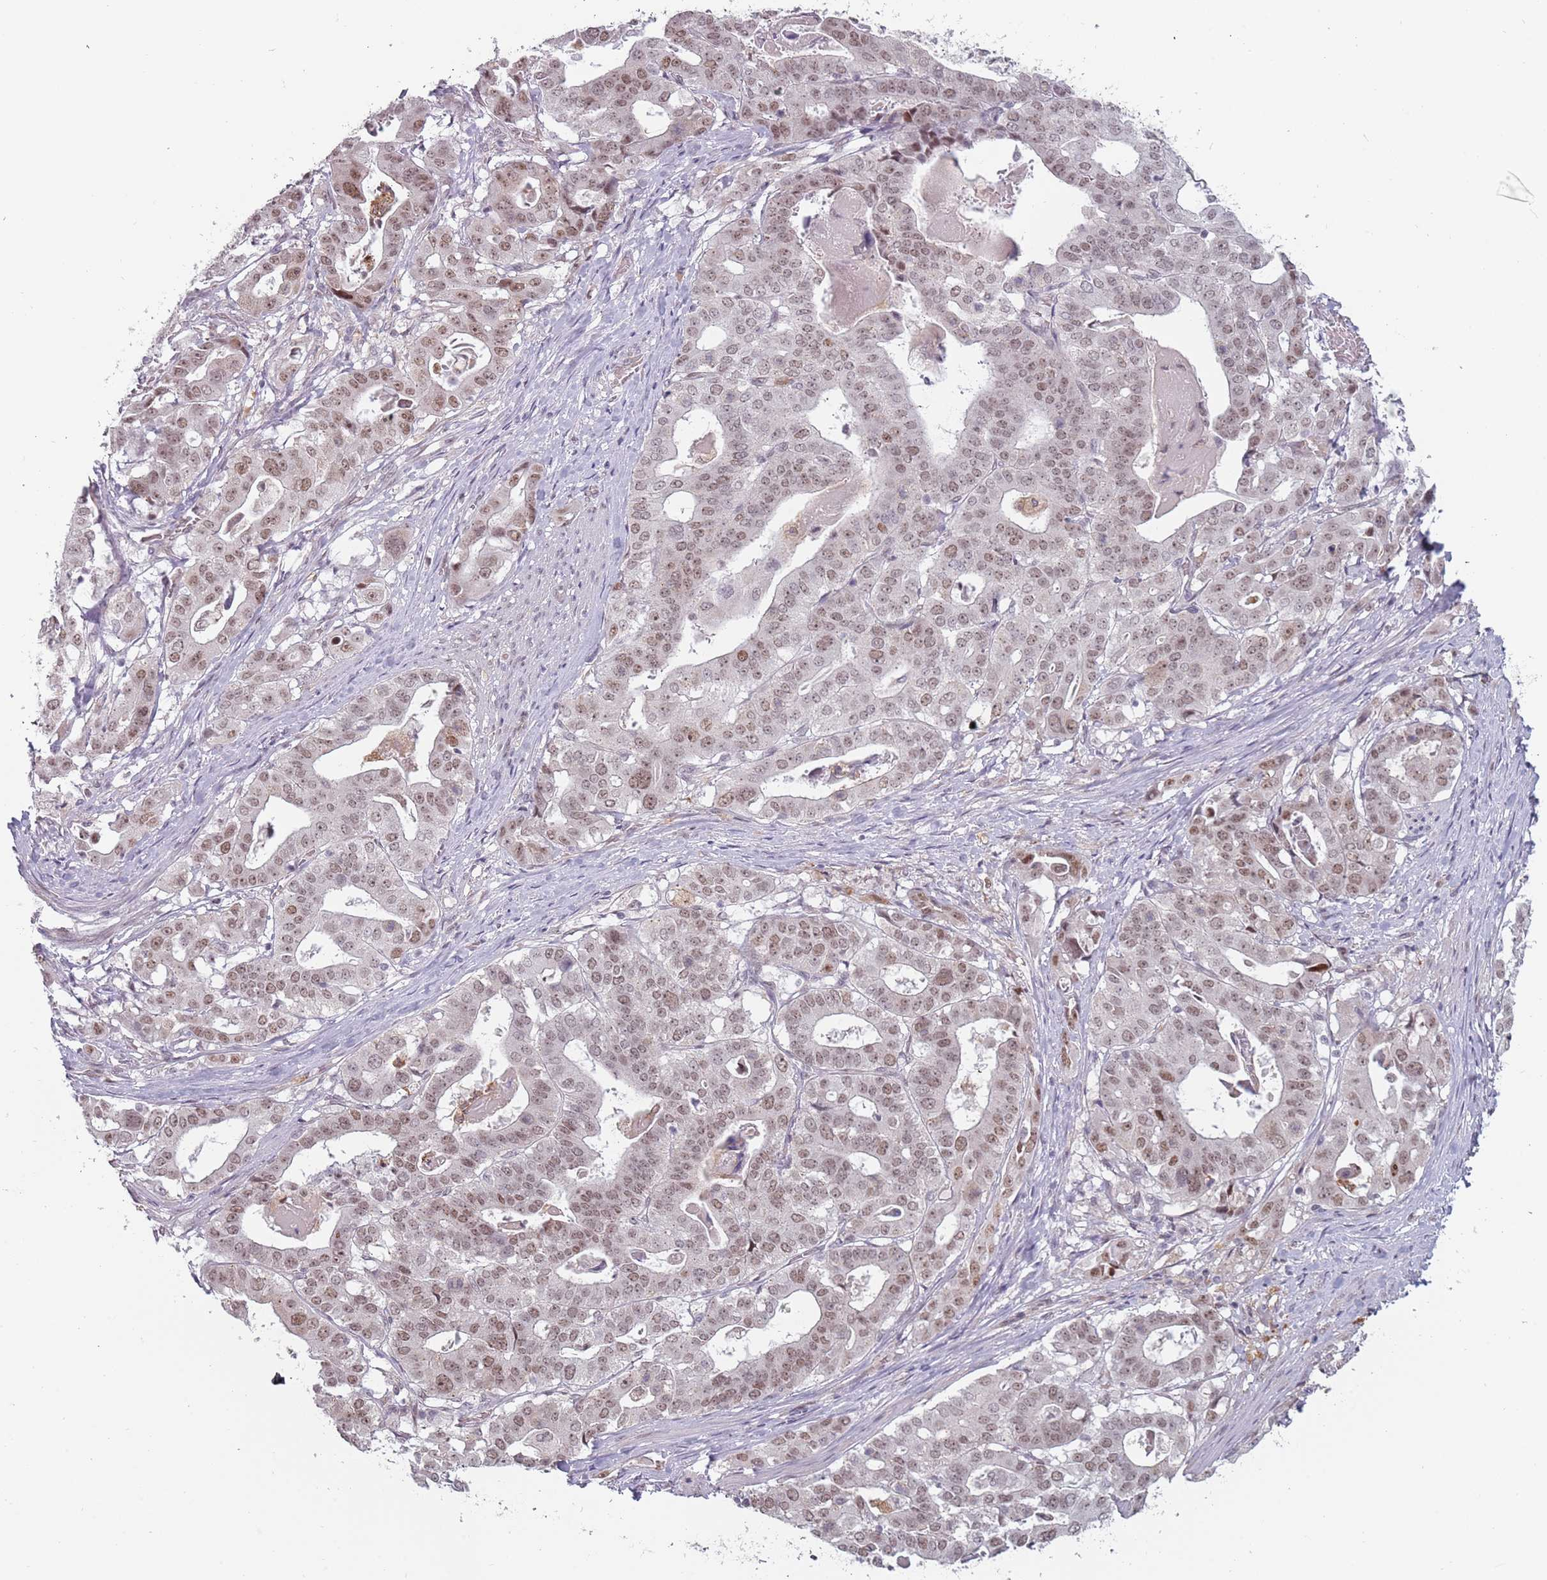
{"staining": {"intensity": "moderate", "quantity": ">75%", "location": "nuclear"}, "tissue": "stomach cancer", "cell_type": "Tumor cells", "image_type": "cancer", "snomed": [{"axis": "morphology", "description": "Adenocarcinoma, NOS"}, {"axis": "topography", "description": "Stomach"}], "caption": "Protein staining demonstrates moderate nuclear positivity in approximately >75% of tumor cells in stomach adenocarcinoma. The staining was performed using DAB to visualize the protein expression in brown, while the nuclei were stained in blue with hematoxylin (Magnification: 20x).", "gene": "REXO4", "patient": {"sex": "male", "age": 48}}